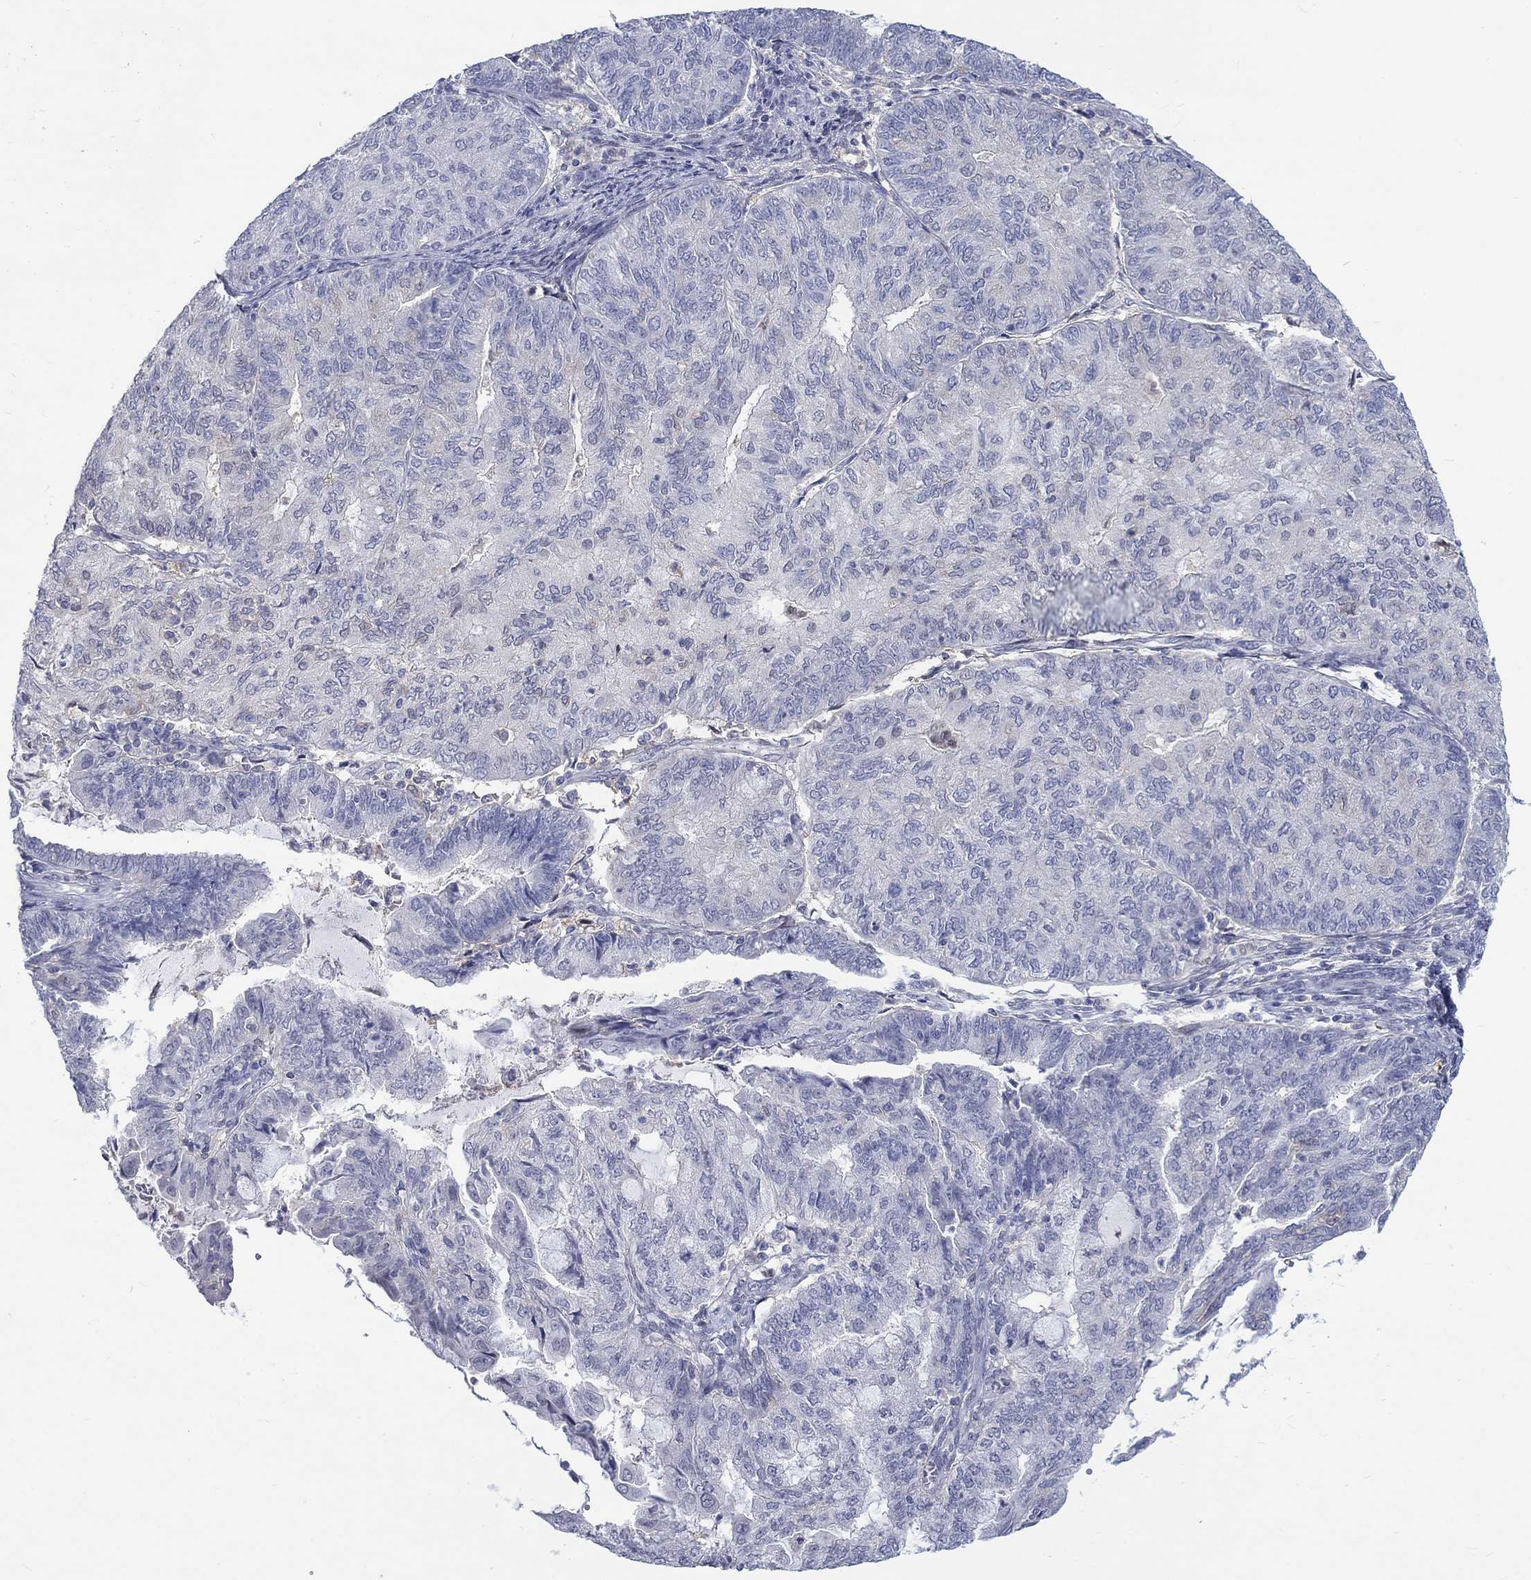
{"staining": {"intensity": "negative", "quantity": "none", "location": "none"}, "tissue": "endometrial cancer", "cell_type": "Tumor cells", "image_type": "cancer", "snomed": [{"axis": "morphology", "description": "Adenocarcinoma, NOS"}, {"axis": "topography", "description": "Endometrium"}], "caption": "Immunohistochemical staining of human endometrial cancer shows no significant positivity in tumor cells. Nuclei are stained in blue.", "gene": "EGFLAM", "patient": {"sex": "female", "age": 82}}